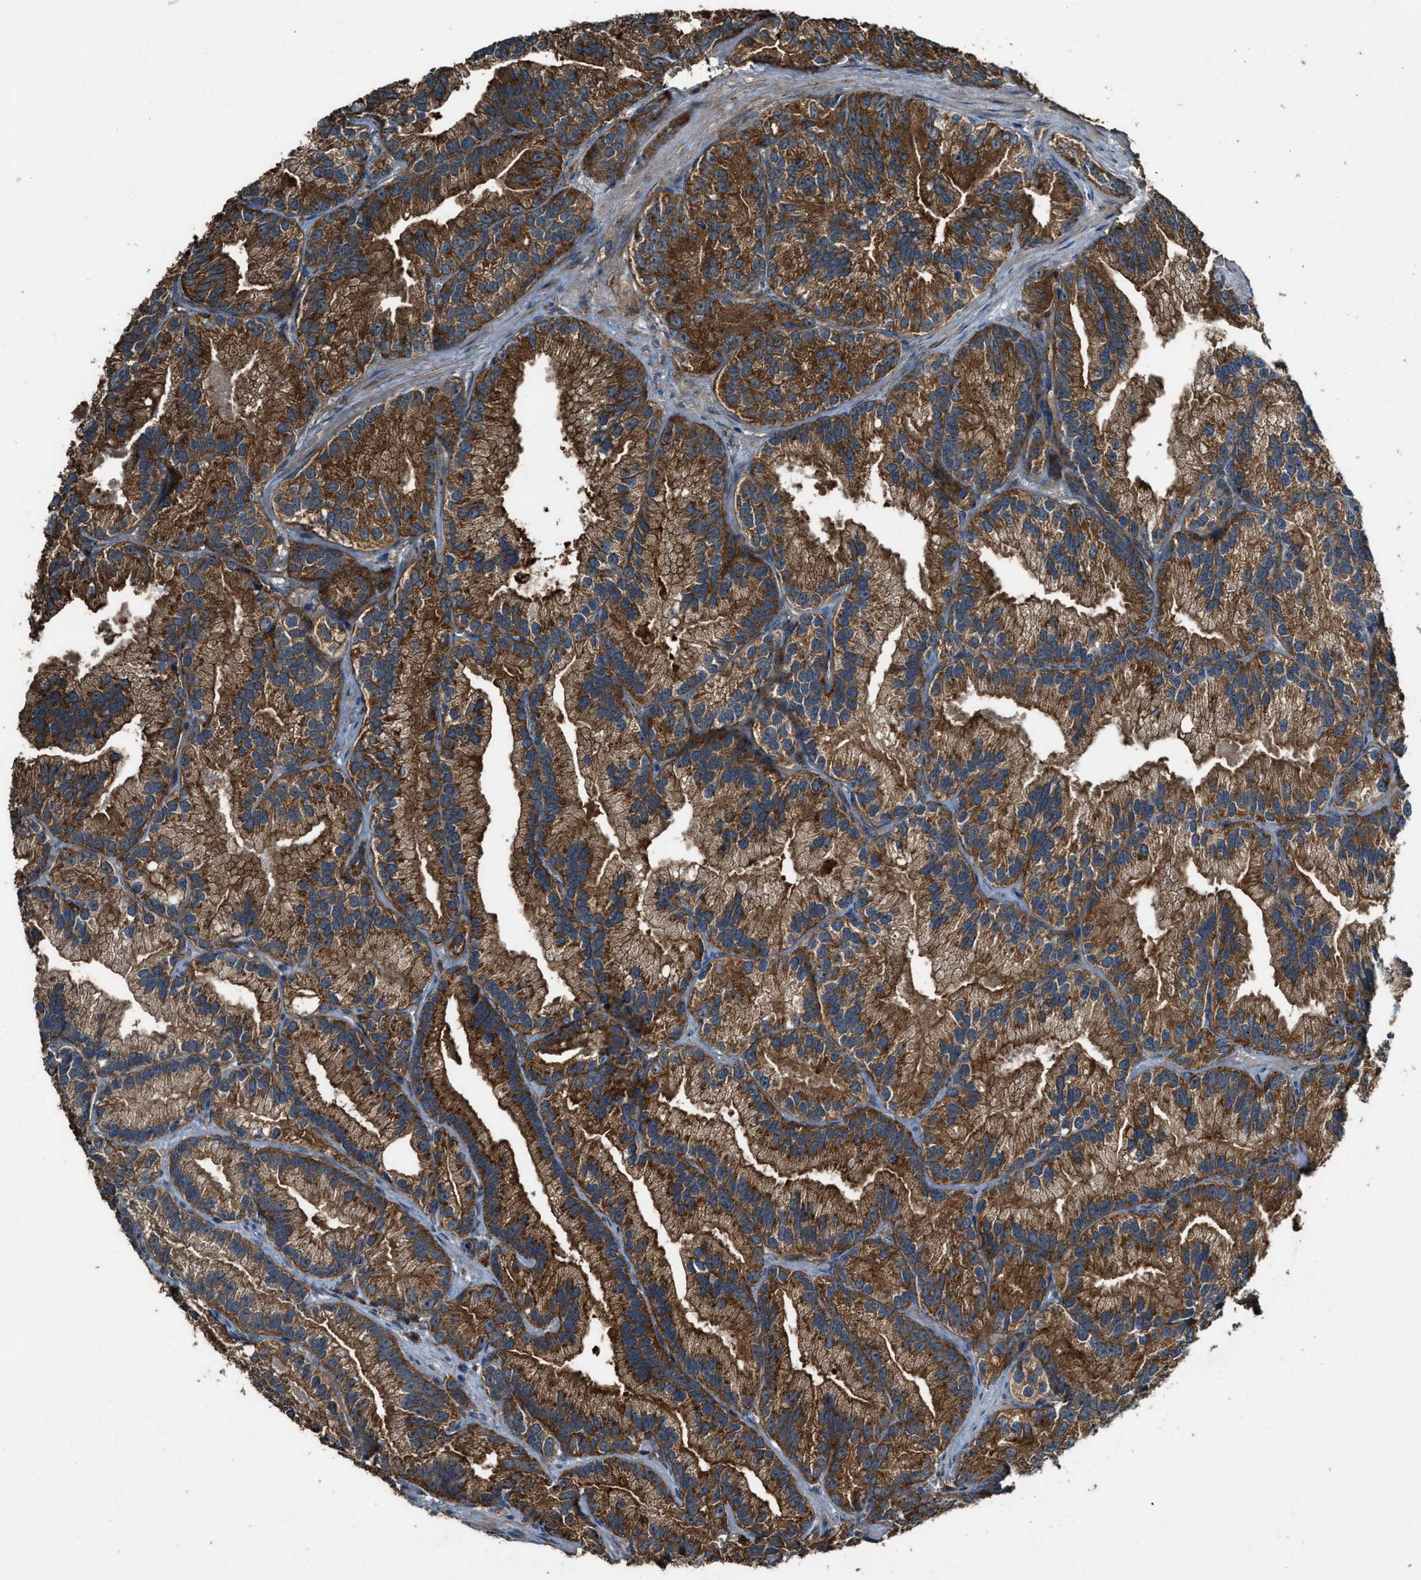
{"staining": {"intensity": "strong", "quantity": ">75%", "location": "cytoplasmic/membranous"}, "tissue": "prostate cancer", "cell_type": "Tumor cells", "image_type": "cancer", "snomed": [{"axis": "morphology", "description": "Adenocarcinoma, Low grade"}, {"axis": "topography", "description": "Prostate"}], "caption": "A brown stain shows strong cytoplasmic/membranous positivity of a protein in human prostate adenocarcinoma (low-grade) tumor cells.", "gene": "MAP3K8", "patient": {"sex": "male", "age": 89}}